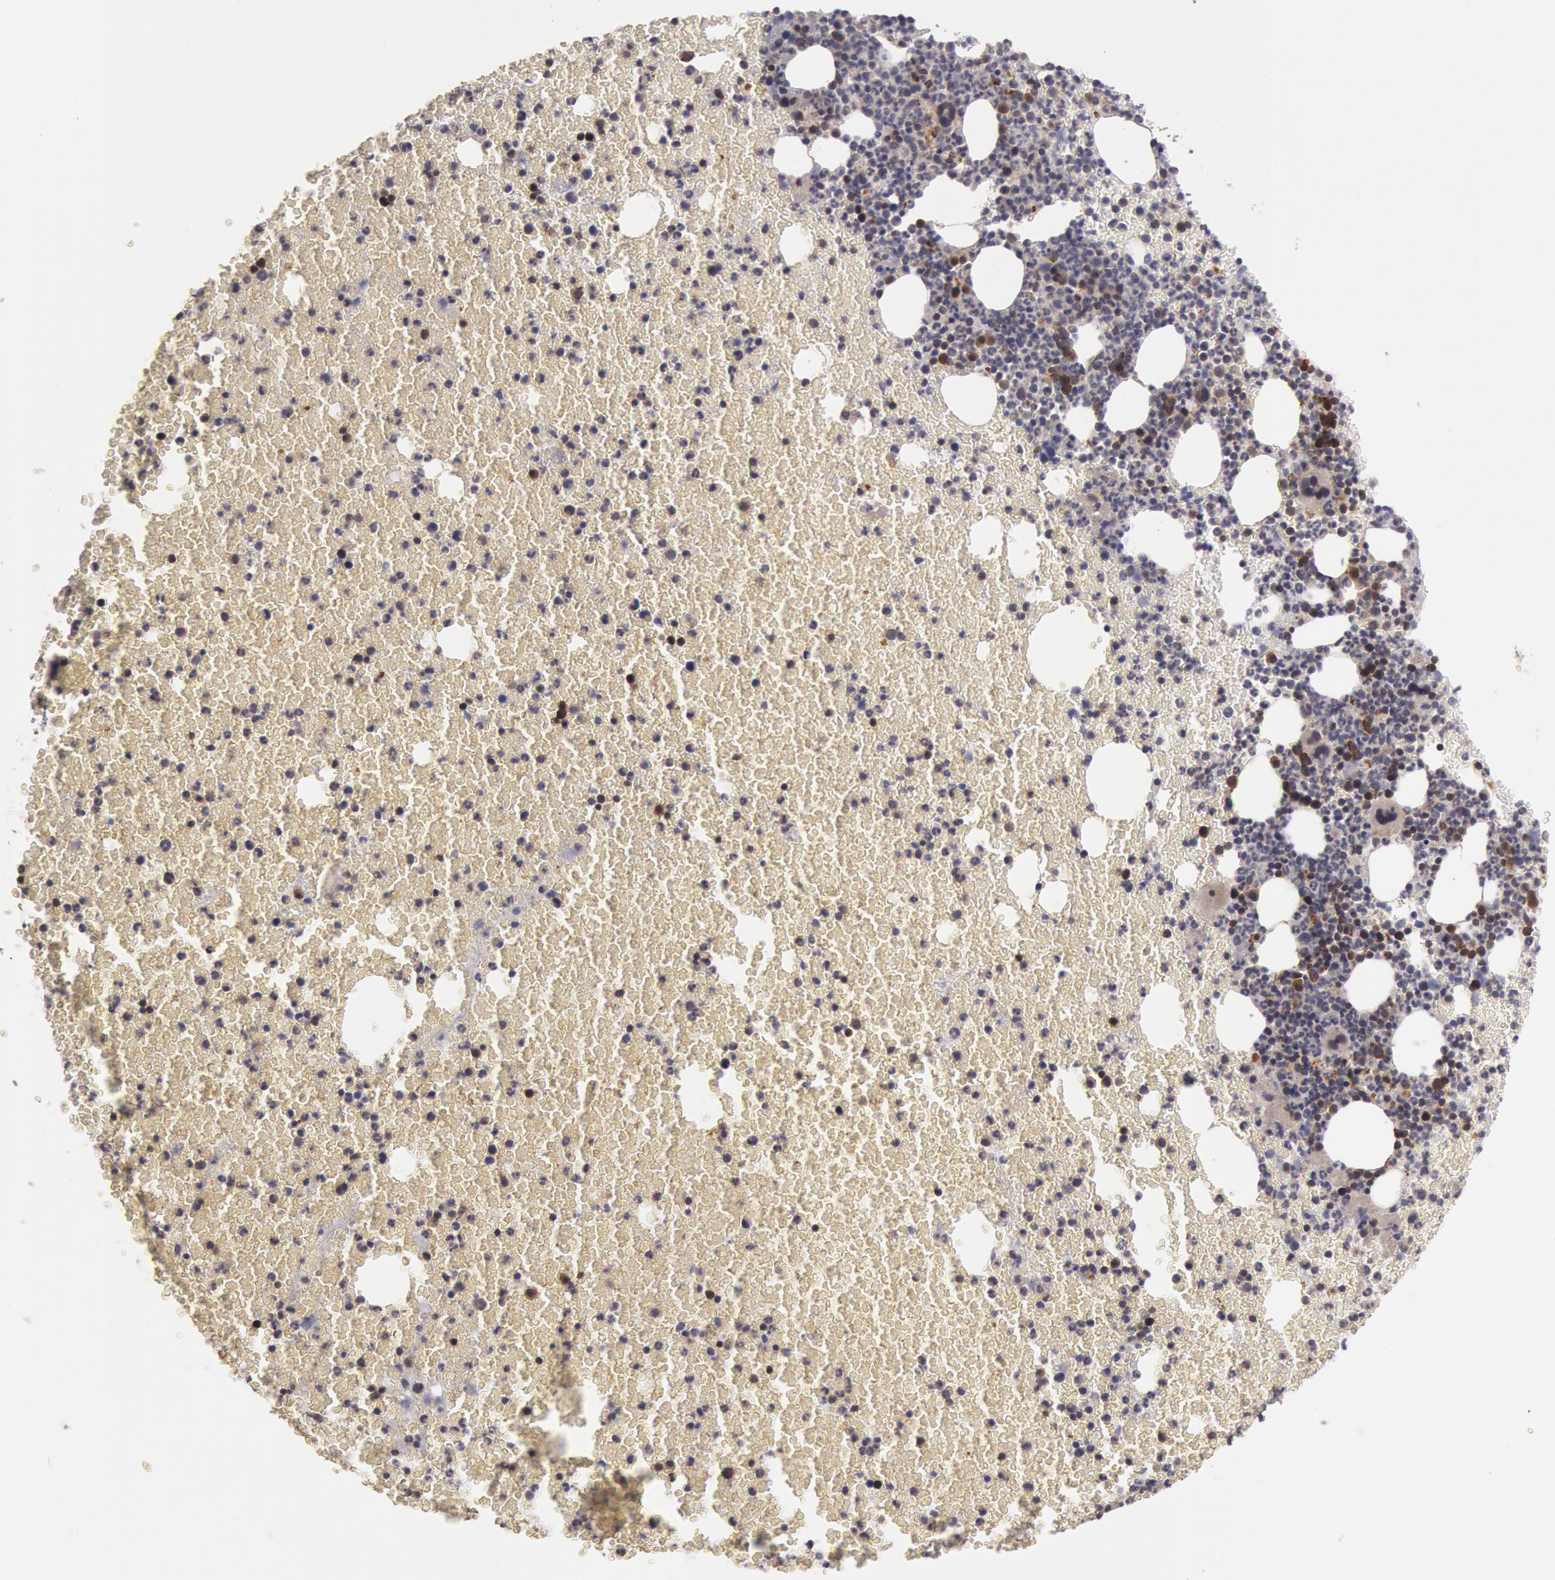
{"staining": {"intensity": "moderate", "quantity": "<25%", "location": "cytoplasmic/membranous"}, "tissue": "bone marrow", "cell_type": "Hematopoietic cells", "image_type": "normal", "snomed": [{"axis": "morphology", "description": "Normal tissue, NOS"}, {"axis": "topography", "description": "Bone marrow"}], "caption": "Immunohistochemistry (IHC) of unremarkable bone marrow demonstrates low levels of moderate cytoplasmic/membranous staining in approximately <25% of hematopoietic cells. (IHC, brightfield microscopy, high magnification).", "gene": "USP14", "patient": {"sex": "female", "age": 53}}